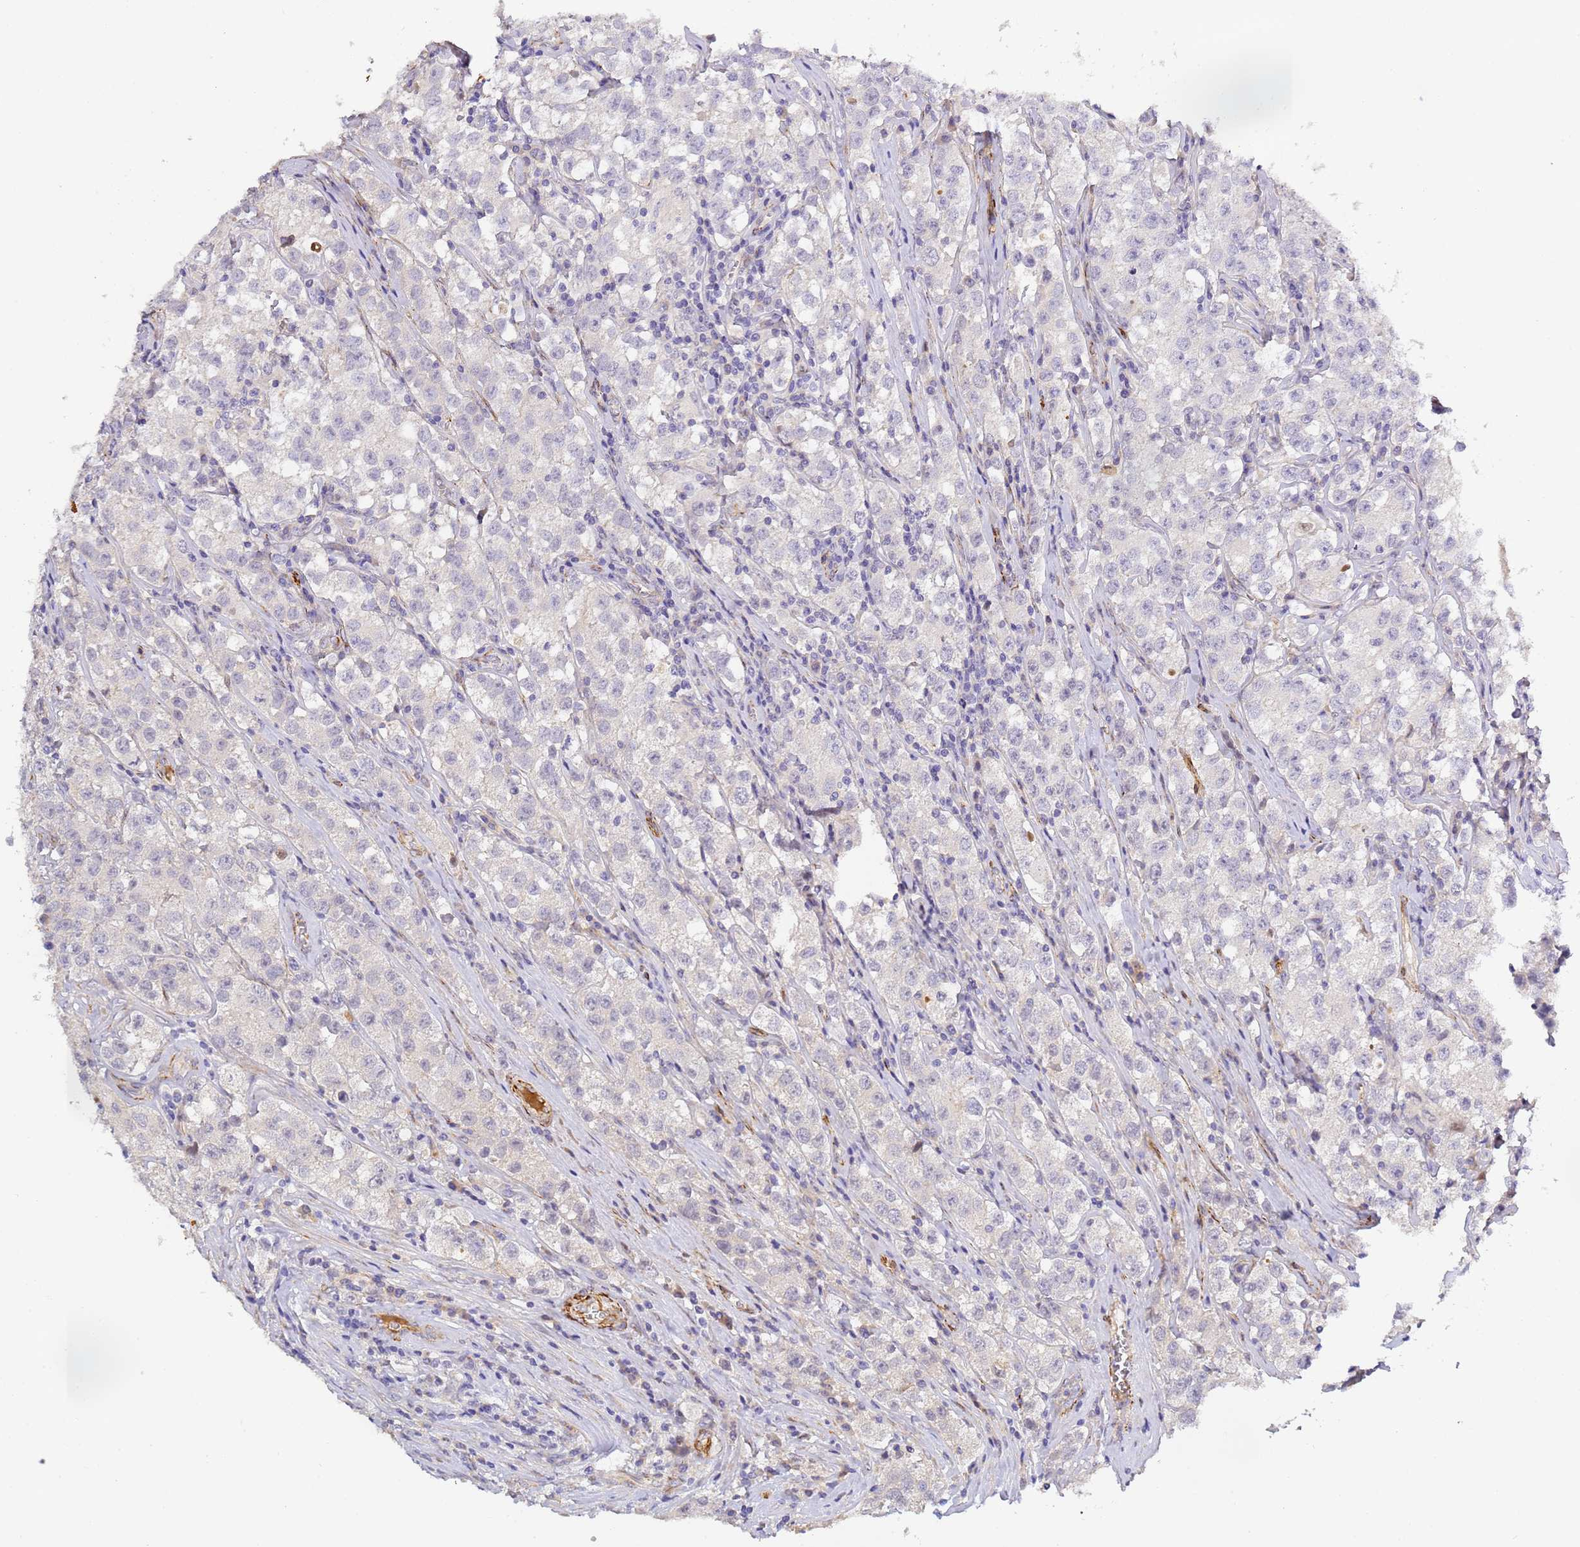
{"staining": {"intensity": "negative", "quantity": "none", "location": "none"}, "tissue": "testis cancer", "cell_type": "Tumor cells", "image_type": "cancer", "snomed": [{"axis": "morphology", "description": "Seminoma, NOS"}, {"axis": "morphology", "description": "Carcinoma, Embryonal, NOS"}, {"axis": "topography", "description": "Testis"}], "caption": "The photomicrograph displays no significant positivity in tumor cells of embryonal carcinoma (testis).", "gene": "CFH", "patient": {"sex": "male", "age": 43}}